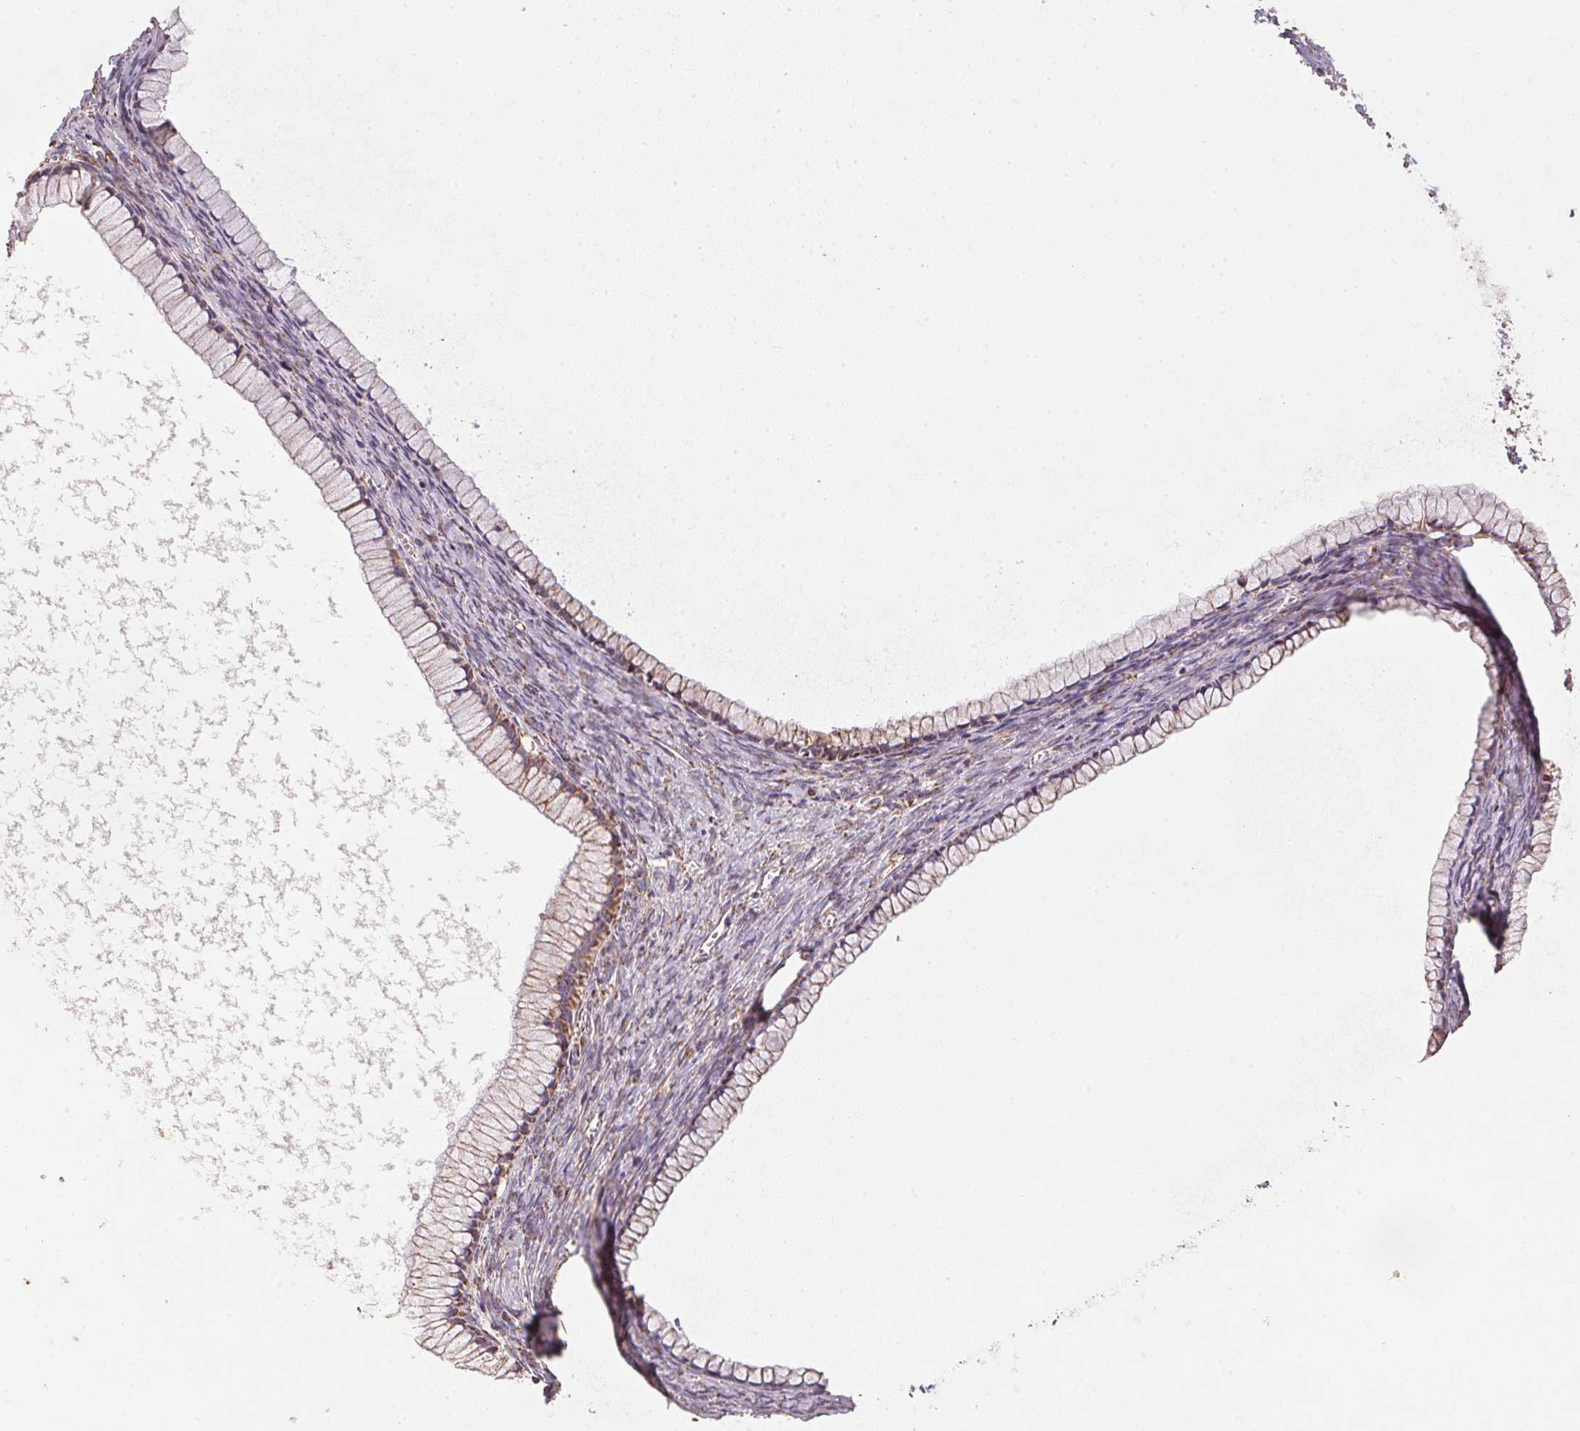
{"staining": {"intensity": "weak", "quantity": ">75%", "location": "cytoplasmic/membranous"}, "tissue": "ovarian cancer", "cell_type": "Tumor cells", "image_type": "cancer", "snomed": [{"axis": "morphology", "description": "Cystadenocarcinoma, mucinous, NOS"}, {"axis": "topography", "description": "Ovary"}], "caption": "Mucinous cystadenocarcinoma (ovarian) tissue demonstrates weak cytoplasmic/membranous expression in approximately >75% of tumor cells, visualized by immunohistochemistry.", "gene": "NDUFS2", "patient": {"sex": "female", "age": 41}}